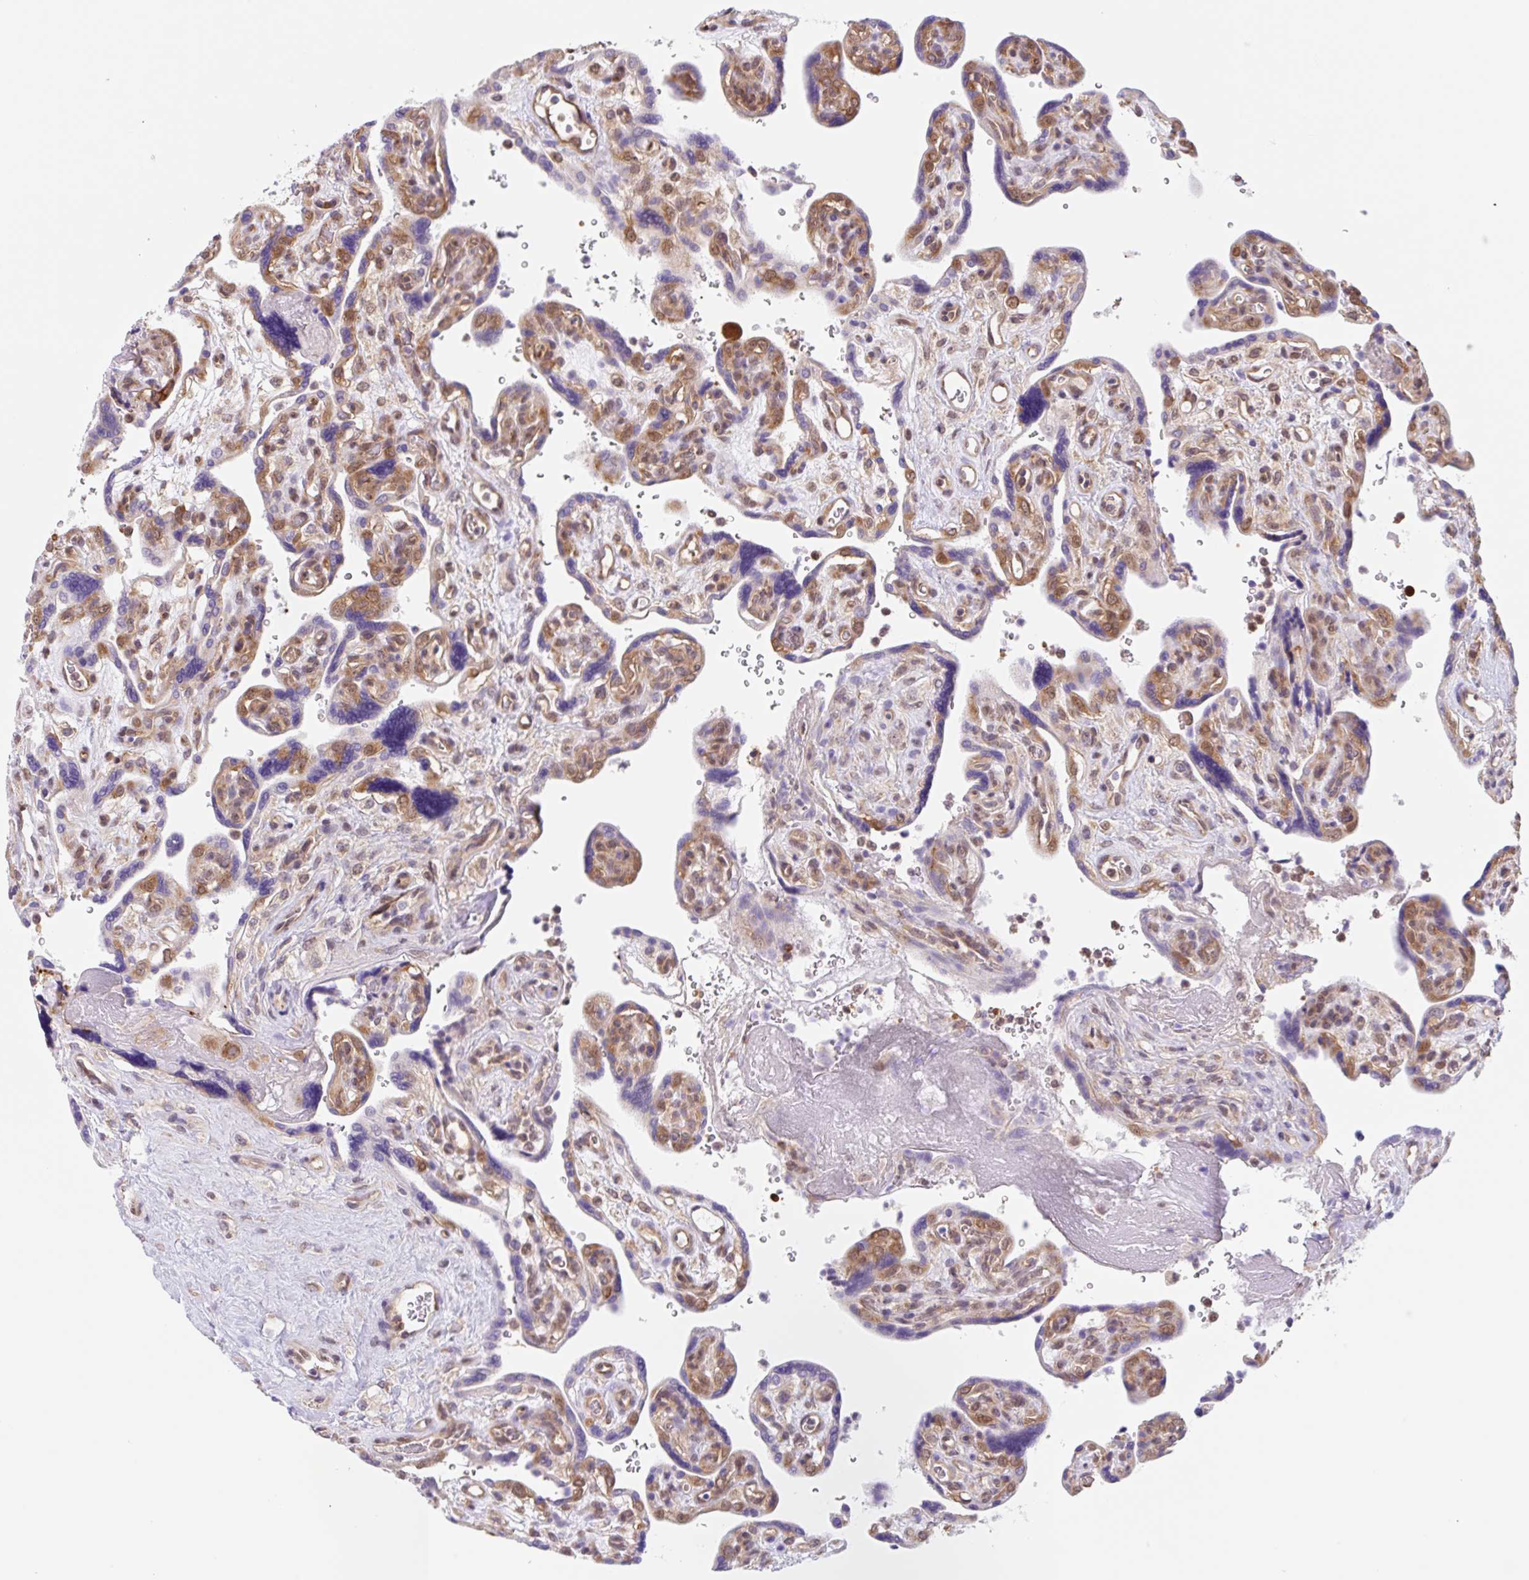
{"staining": {"intensity": "moderate", "quantity": ">75%", "location": "cytoplasmic/membranous,nuclear"}, "tissue": "placenta", "cell_type": "Decidual cells", "image_type": "normal", "snomed": [{"axis": "morphology", "description": "Normal tissue, NOS"}, {"axis": "topography", "description": "Placenta"}], "caption": "Brown immunohistochemical staining in unremarkable placenta exhibits moderate cytoplasmic/membranous,nuclear positivity in about >75% of decidual cells.", "gene": "TBPL2", "patient": {"sex": "female", "age": 39}}